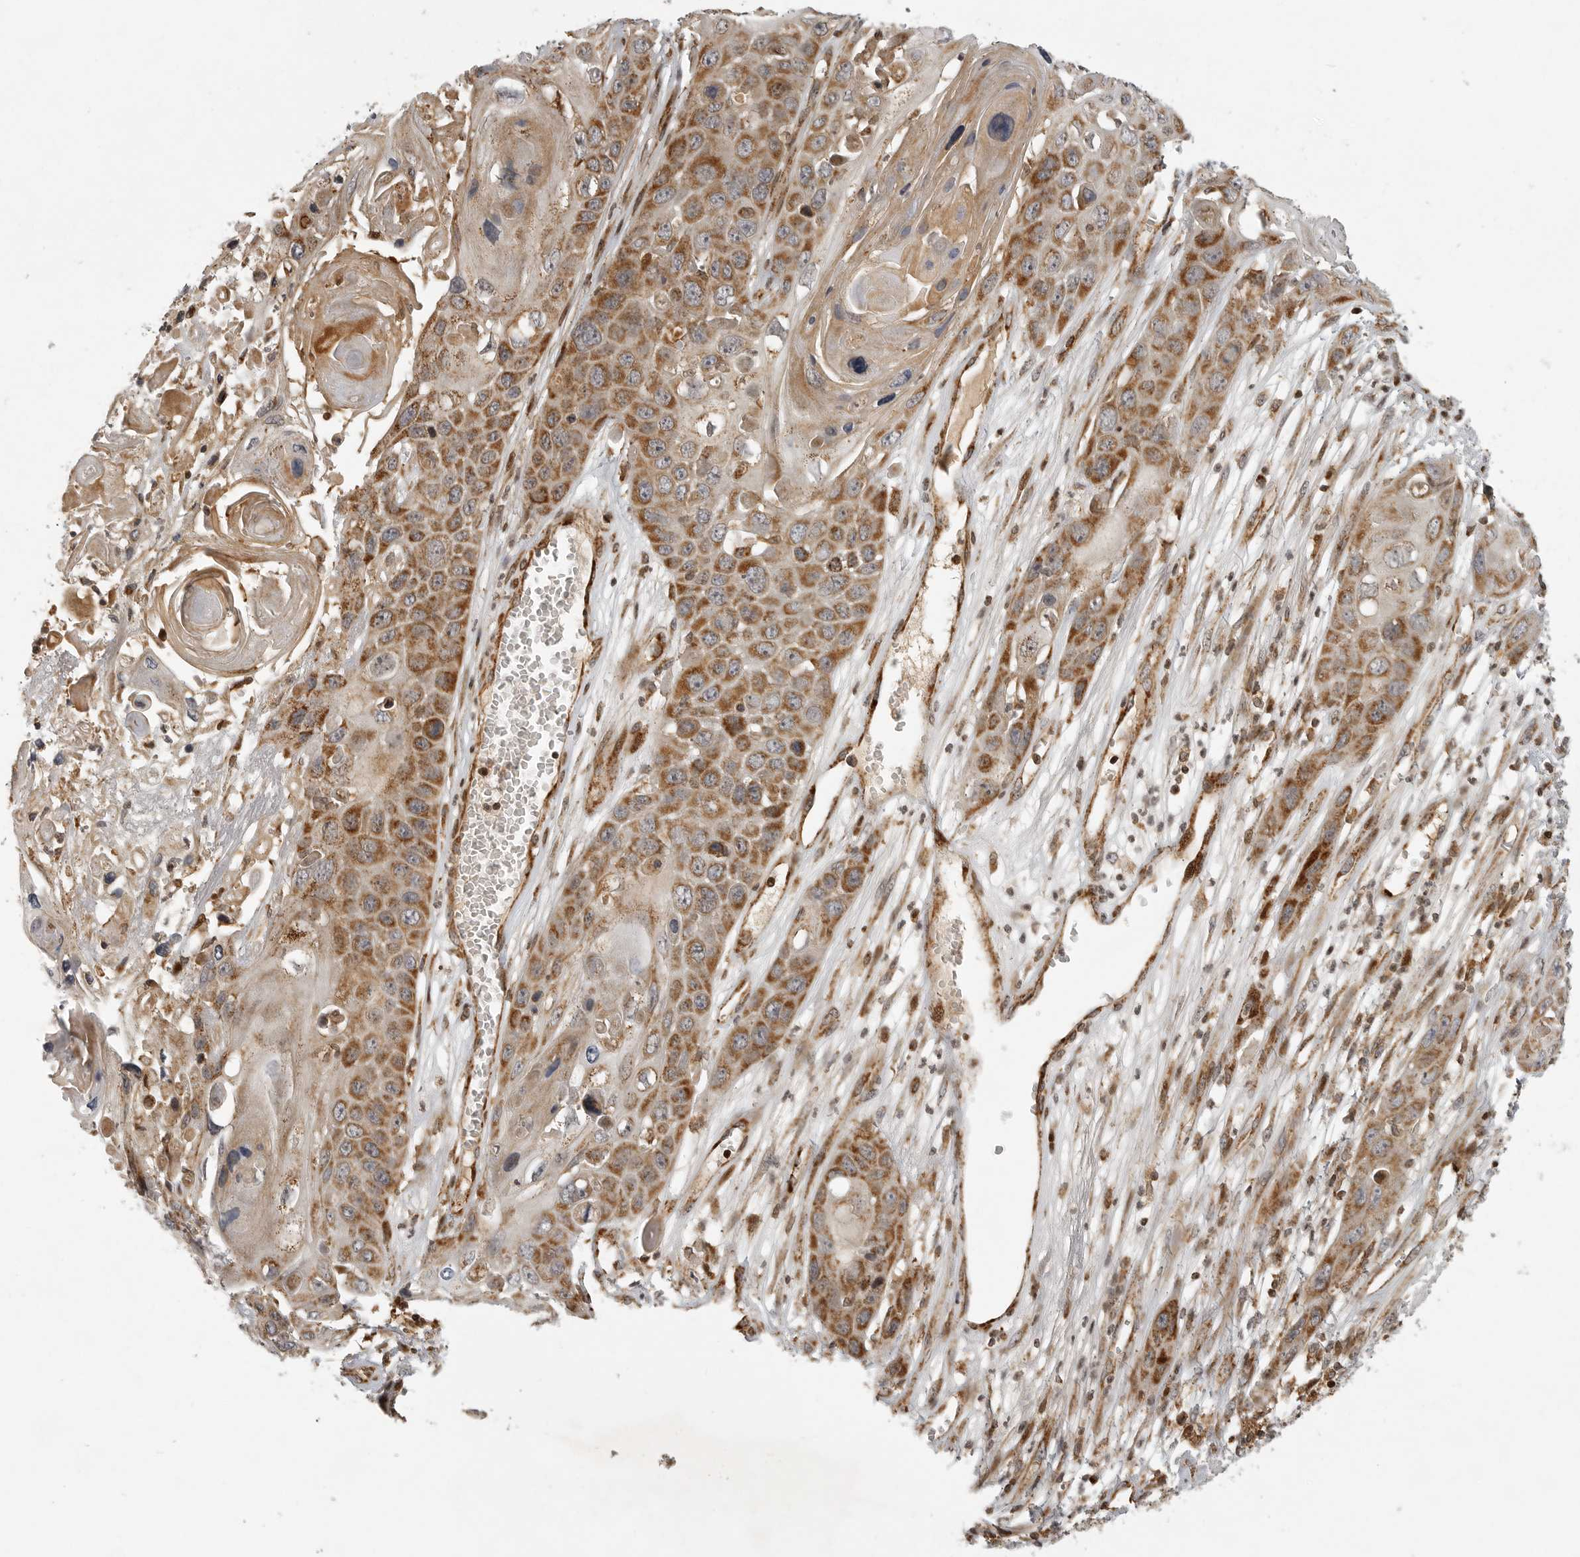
{"staining": {"intensity": "moderate", "quantity": ">75%", "location": "cytoplasmic/membranous"}, "tissue": "skin cancer", "cell_type": "Tumor cells", "image_type": "cancer", "snomed": [{"axis": "morphology", "description": "Squamous cell carcinoma, NOS"}, {"axis": "topography", "description": "Skin"}], "caption": "Squamous cell carcinoma (skin) tissue displays moderate cytoplasmic/membranous positivity in about >75% of tumor cells, visualized by immunohistochemistry.", "gene": "NARS2", "patient": {"sex": "male", "age": 55}}